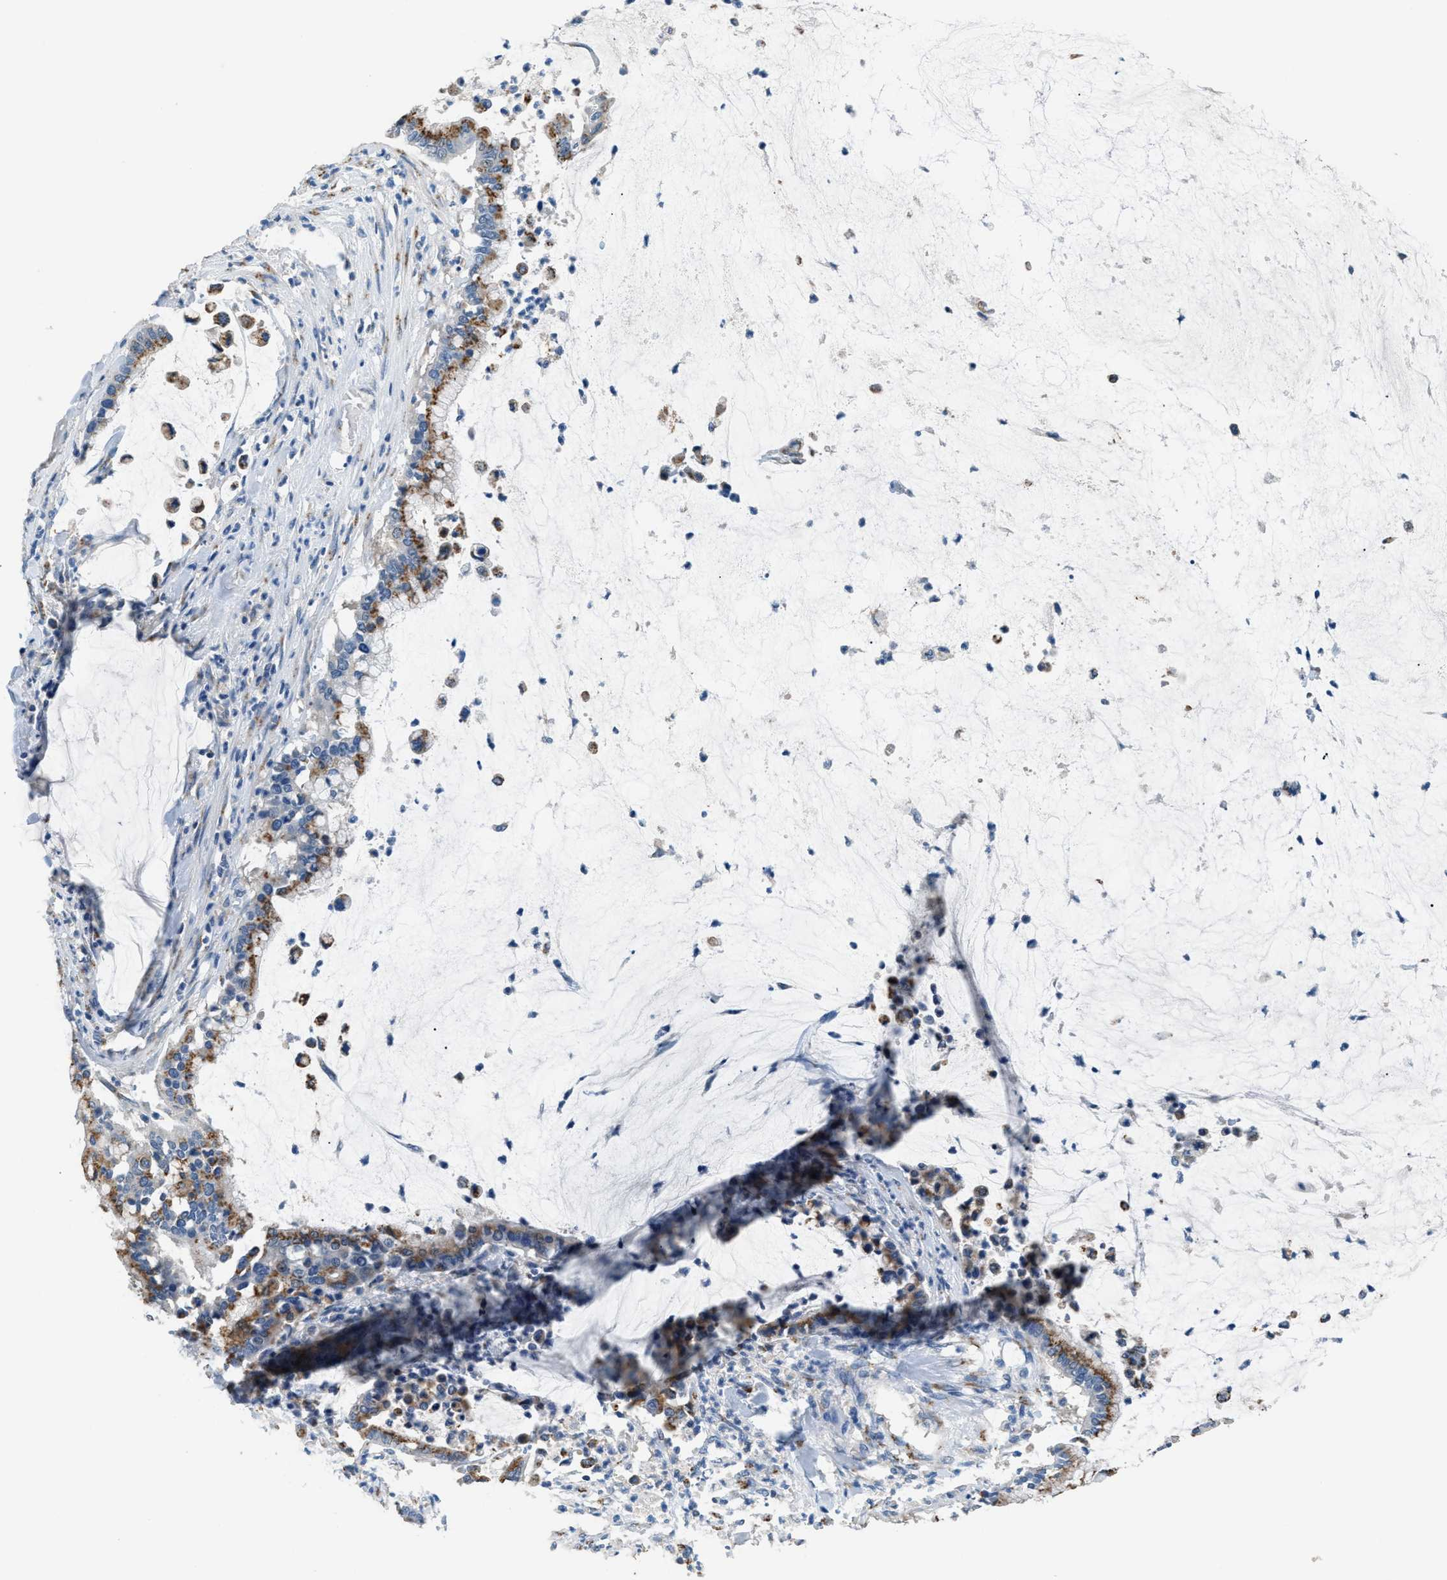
{"staining": {"intensity": "moderate", "quantity": ">75%", "location": "cytoplasmic/membranous"}, "tissue": "pancreatic cancer", "cell_type": "Tumor cells", "image_type": "cancer", "snomed": [{"axis": "morphology", "description": "Adenocarcinoma, NOS"}, {"axis": "topography", "description": "Pancreas"}], "caption": "A brown stain highlights moderate cytoplasmic/membranous expression of a protein in human adenocarcinoma (pancreatic) tumor cells.", "gene": "GOLM1", "patient": {"sex": "male", "age": 41}}